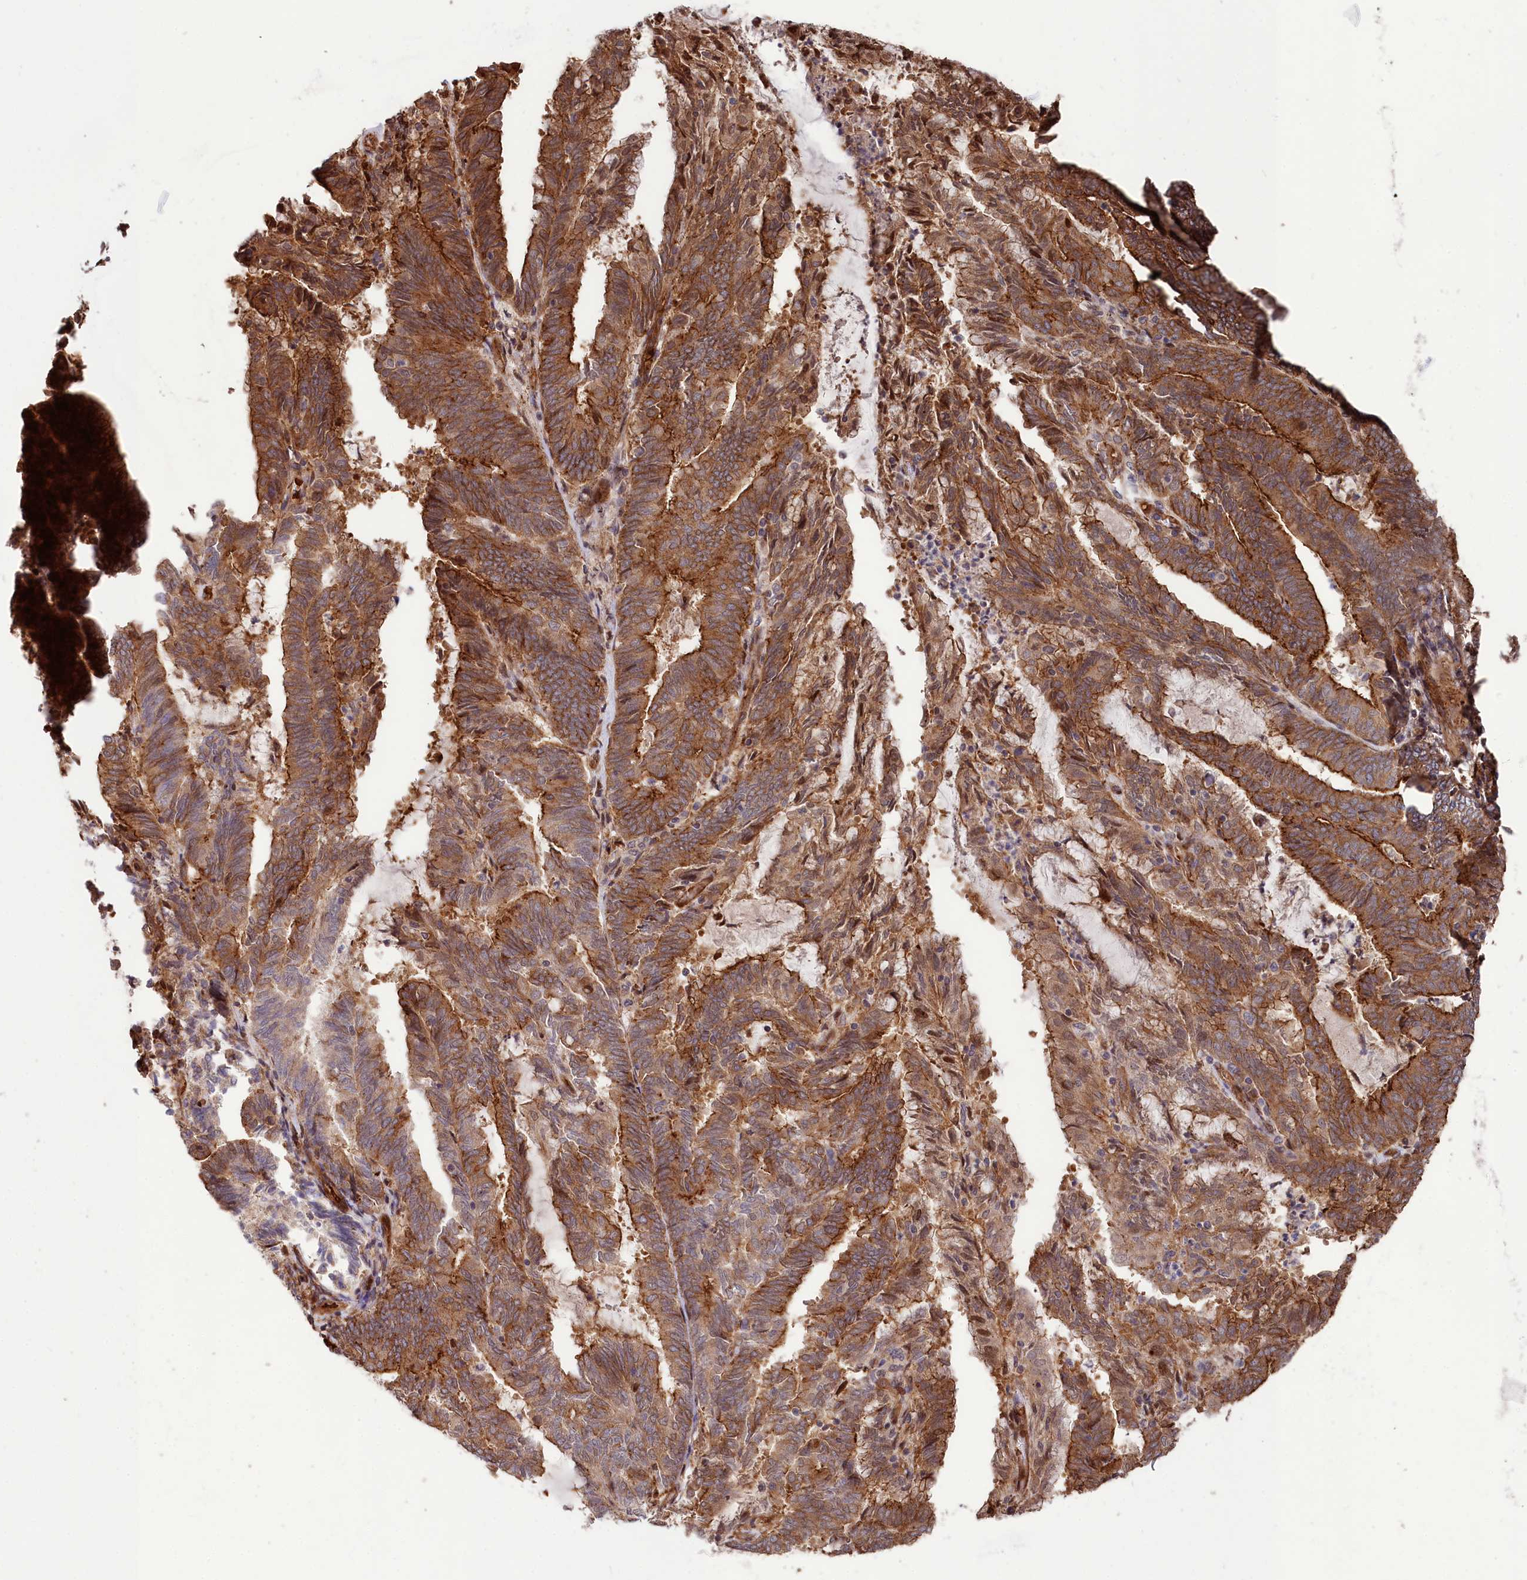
{"staining": {"intensity": "strong", "quantity": ">75%", "location": "cytoplasmic/membranous"}, "tissue": "endometrial cancer", "cell_type": "Tumor cells", "image_type": "cancer", "snomed": [{"axis": "morphology", "description": "Adenocarcinoma, NOS"}, {"axis": "topography", "description": "Endometrium"}], "caption": "IHC staining of endometrial cancer, which demonstrates high levels of strong cytoplasmic/membranous staining in approximately >75% of tumor cells indicating strong cytoplasmic/membranous protein expression. The staining was performed using DAB (brown) for protein detection and nuclei were counterstained in hematoxylin (blue).", "gene": "TNKS1BP1", "patient": {"sex": "female", "age": 80}}